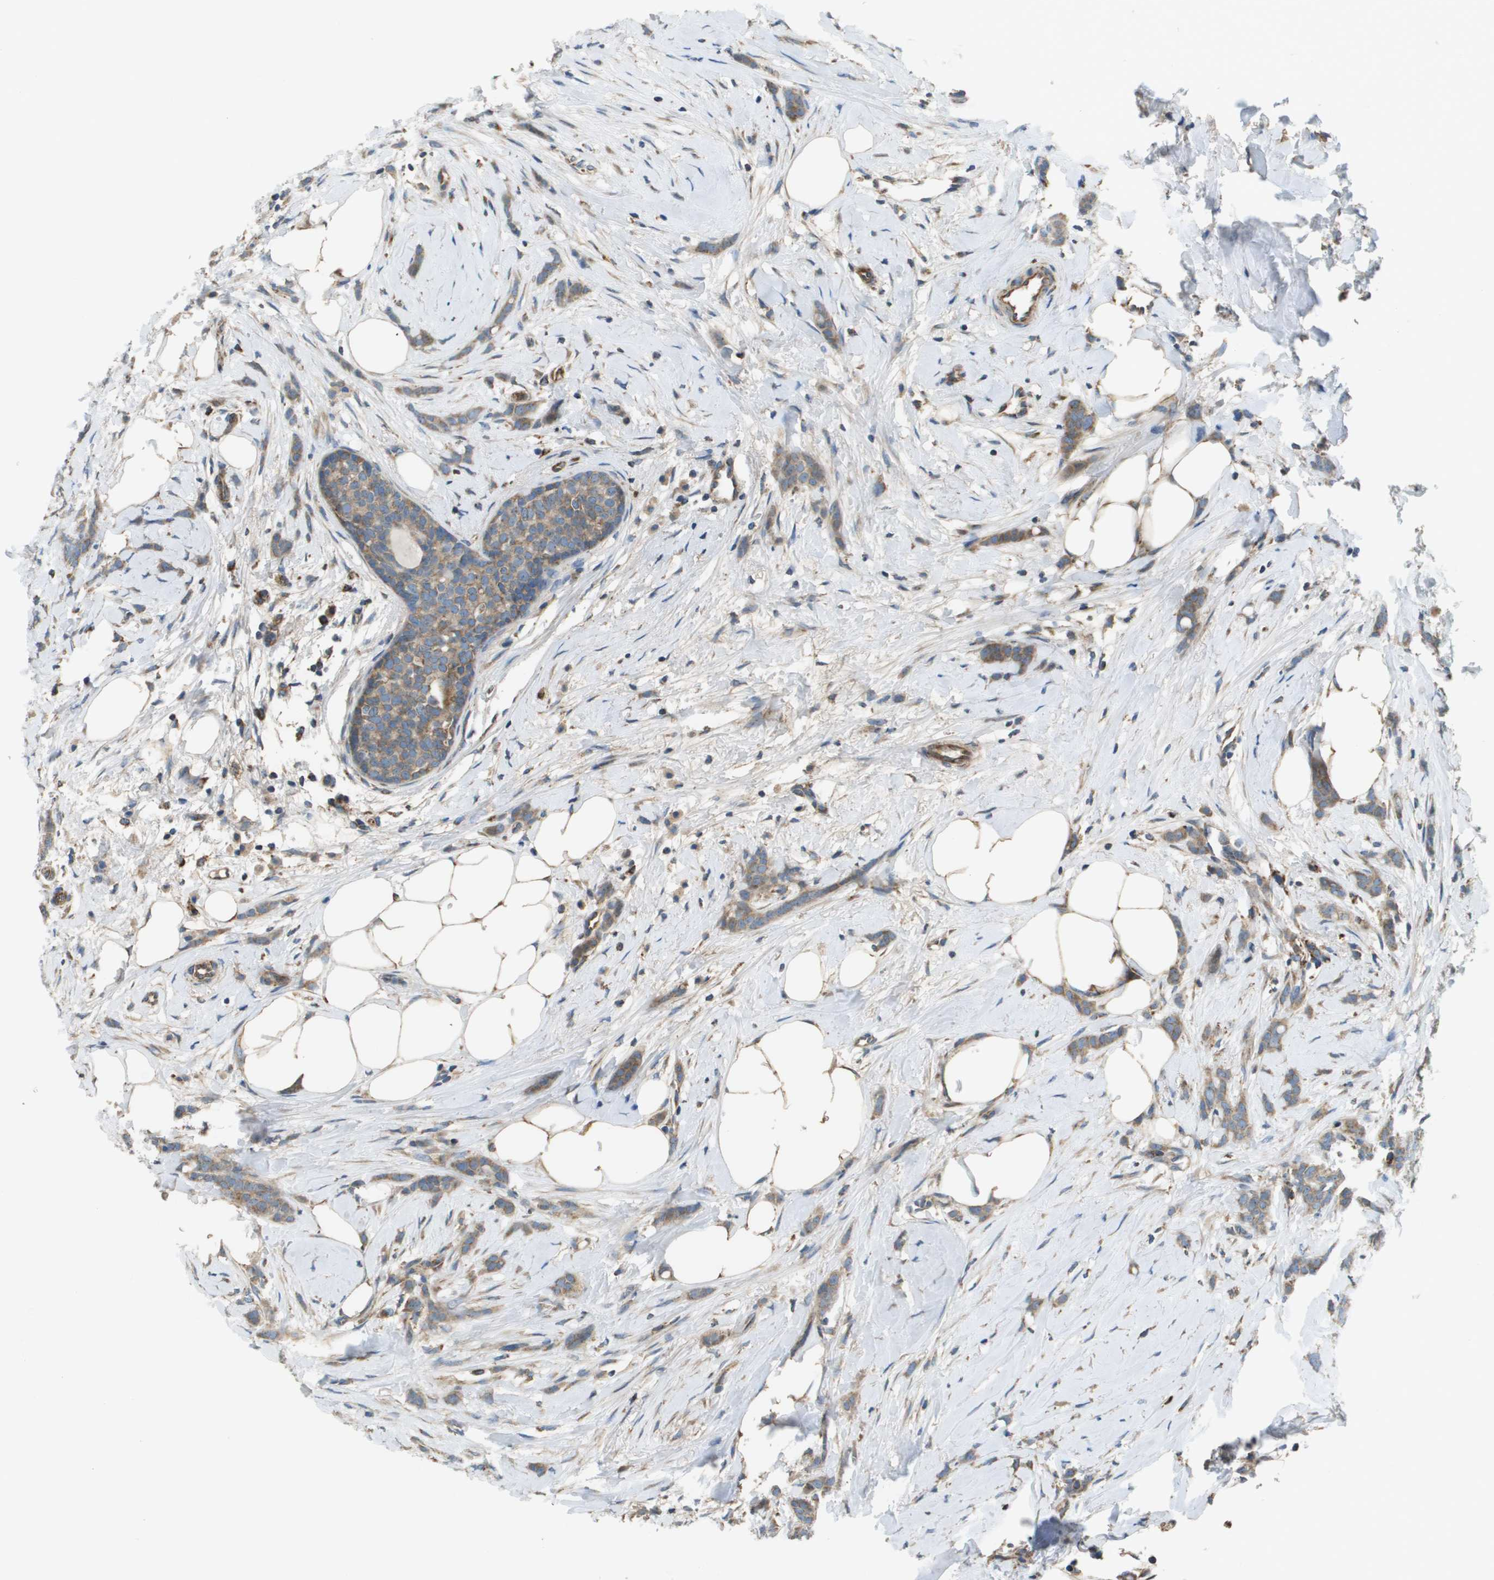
{"staining": {"intensity": "moderate", "quantity": ">75%", "location": "cytoplasmic/membranous"}, "tissue": "breast cancer", "cell_type": "Tumor cells", "image_type": "cancer", "snomed": [{"axis": "morphology", "description": "Lobular carcinoma, in situ"}, {"axis": "morphology", "description": "Lobular carcinoma"}, {"axis": "topography", "description": "Breast"}], "caption": "Lobular carcinoma in situ (breast) stained with DAB (3,3'-diaminobenzidine) IHC demonstrates medium levels of moderate cytoplasmic/membranous expression in about >75% of tumor cells. Ihc stains the protein of interest in brown and the nuclei are stained blue.", "gene": "NRK", "patient": {"sex": "female", "age": 41}}